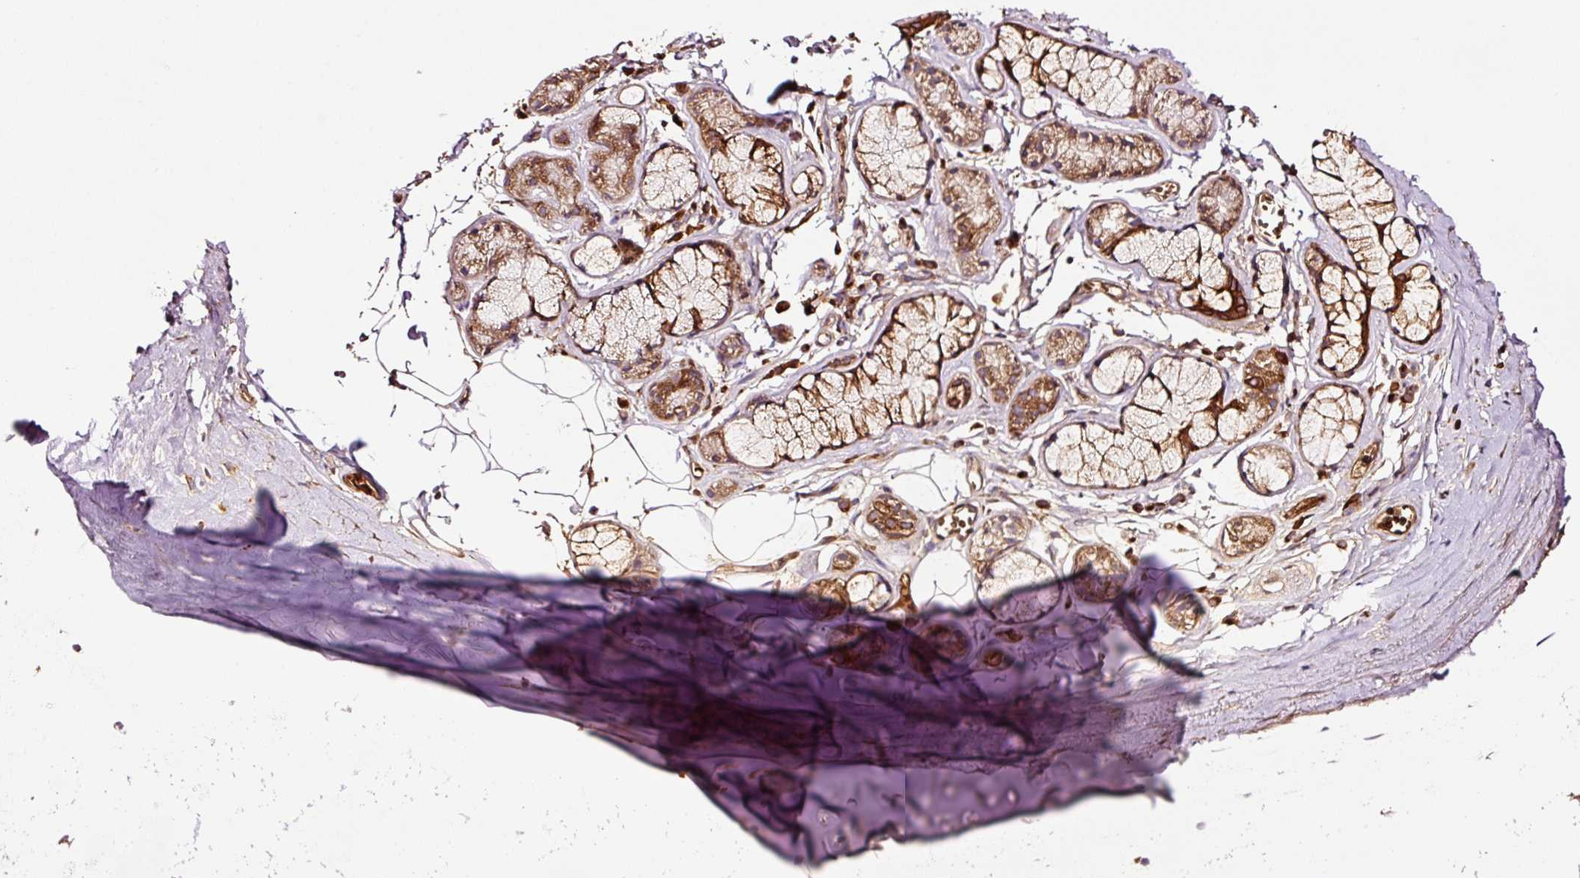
{"staining": {"intensity": "moderate", "quantity": ">75%", "location": "cytoplasmic/membranous"}, "tissue": "adipose tissue", "cell_type": "Adipocytes", "image_type": "normal", "snomed": [{"axis": "morphology", "description": "Normal tissue, NOS"}, {"axis": "topography", "description": "Cartilage tissue"}, {"axis": "topography", "description": "Bronchus"}, {"axis": "topography", "description": "Peripheral nerve tissue"}], "caption": "Protein staining of unremarkable adipose tissue displays moderate cytoplasmic/membranous positivity in about >75% of adipocytes.", "gene": "PGLYRP2", "patient": {"sex": "female", "age": 59}}